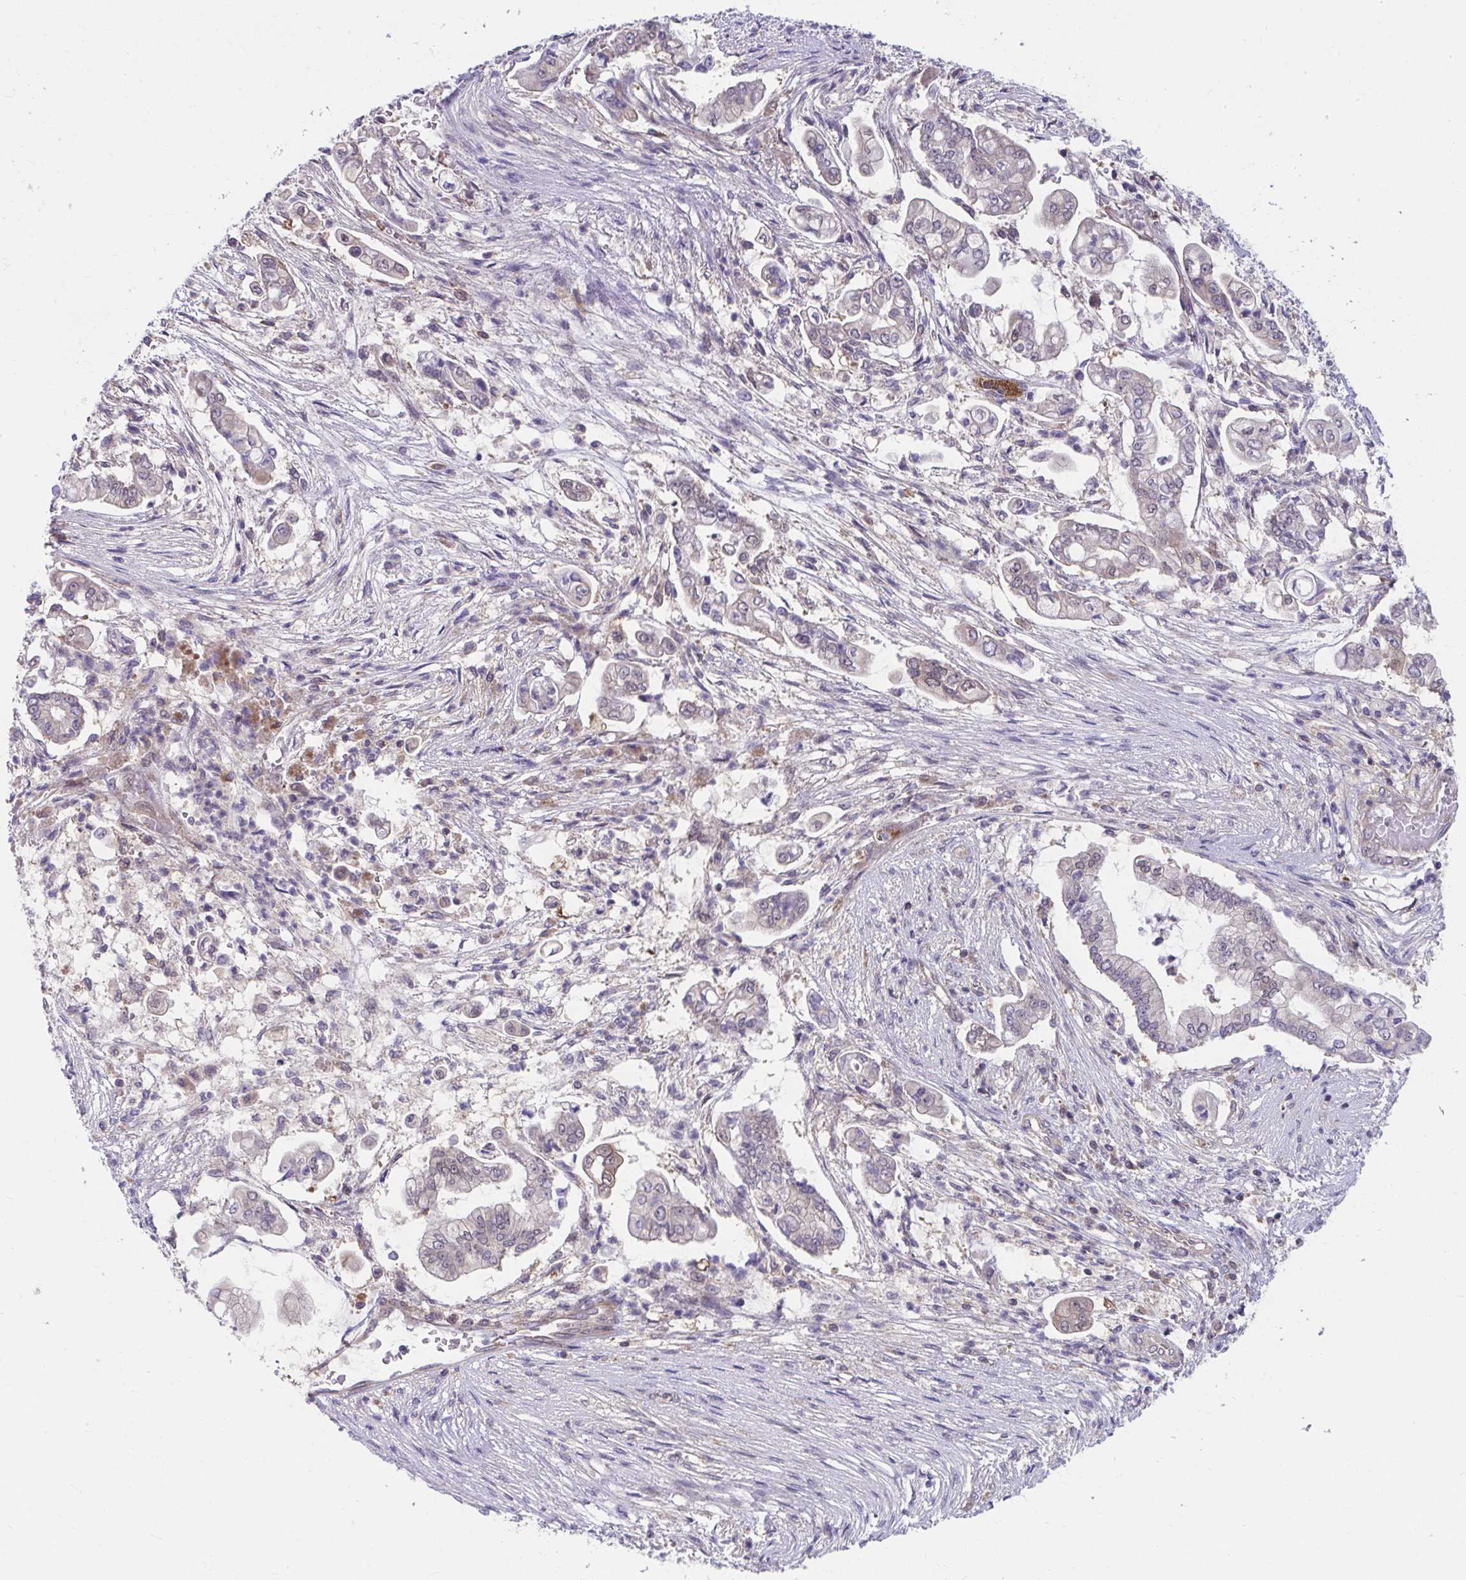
{"staining": {"intensity": "negative", "quantity": "none", "location": "none"}, "tissue": "pancreatic cancer", "cell_type": "Tumor cells", "image_type": "cancer", "snomed": [{"axis": "morphology", "description": "Adenocarcinoma, NOS"}, {"axis": "topography", "description": "Pancreas"}], "caption": "Pancreatic cancer (adenocarcinoma) stained for a protein using IHC demonstrates no expression tumor cells.", "gene": "PCDHB7", "patient": {"sex": "female", "age": 69}}